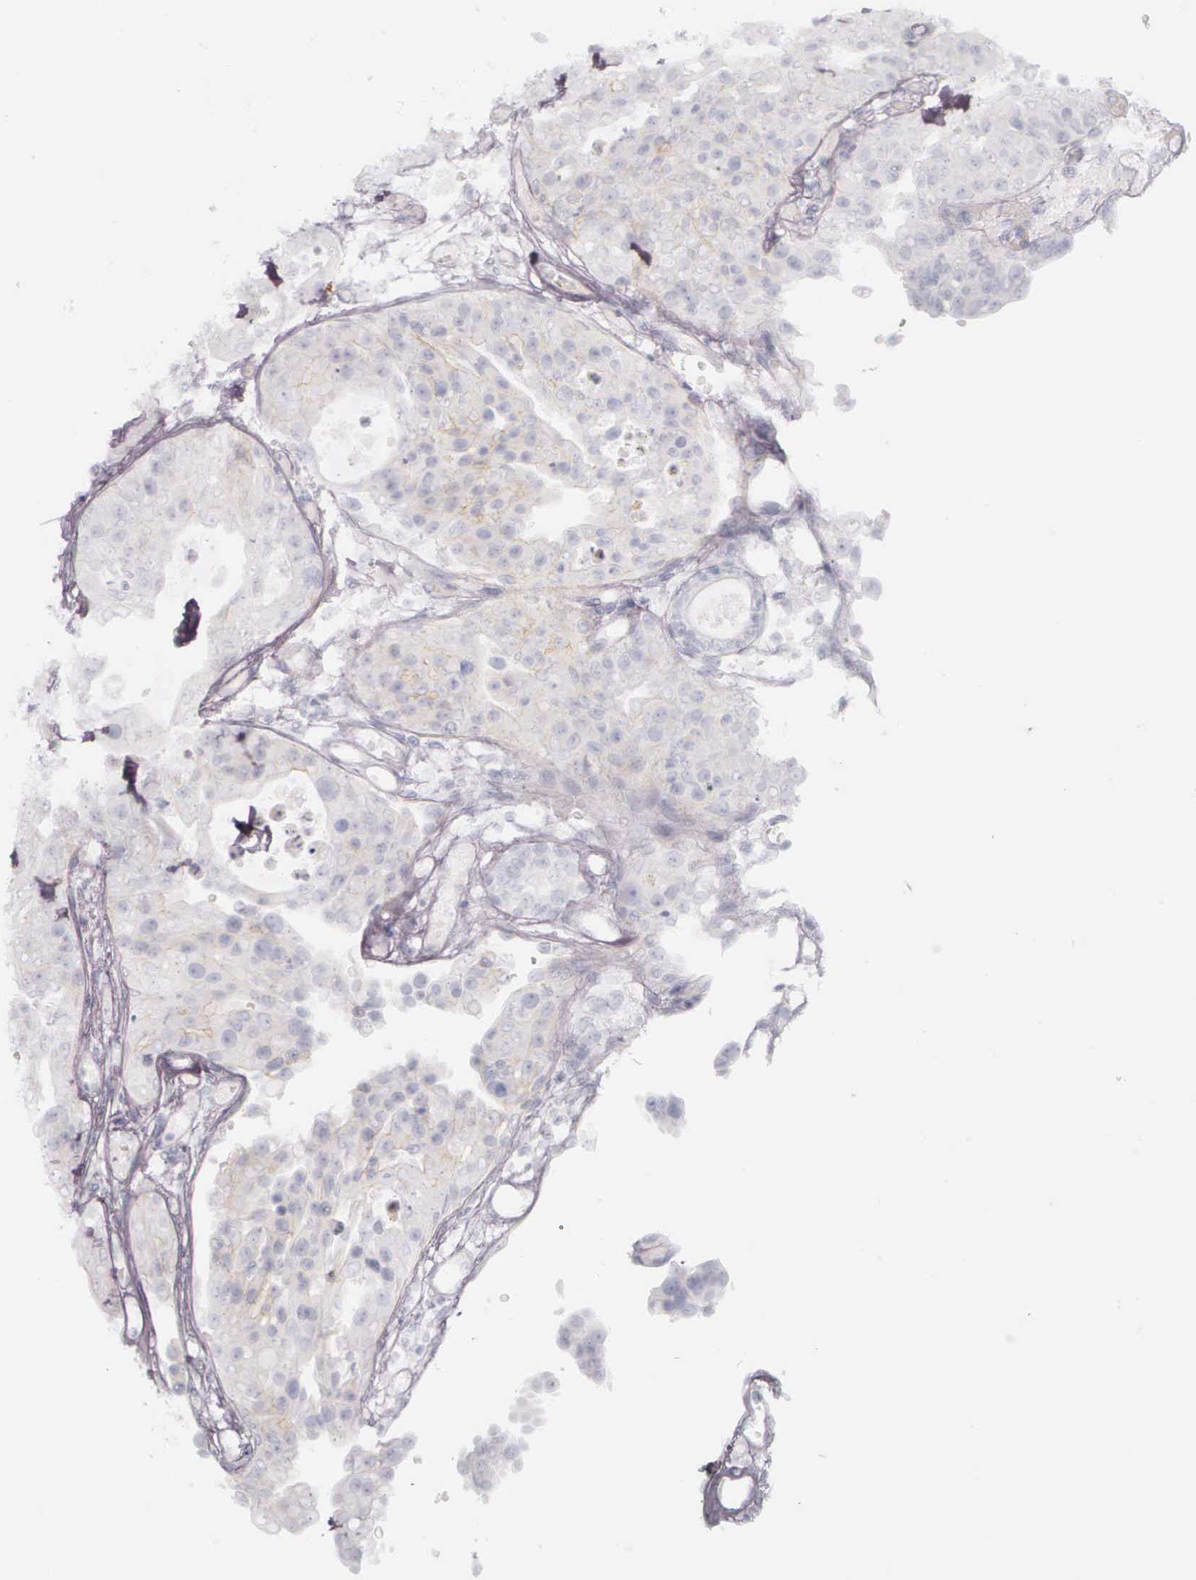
{"staining": {"intensity": "negative", "quantity": "none", "location": "none"}, "tissue": "urothelial cancer", "cell_type": "Tumor cells", "image_type": "cancer", "snomed": [{"axis": "morphology", "description": "Urothelial carcinoma, High grade"}, {"axis": "topography", "description": "Urinary bladder"}], "caption": "IHC photomicrograph of urothelial carcinoma (high-grade) stained for a protein (brown), which shows no expression in tumor cells.", "gene": "KRT14", "patient": {"sex": "male", "age": 78}}